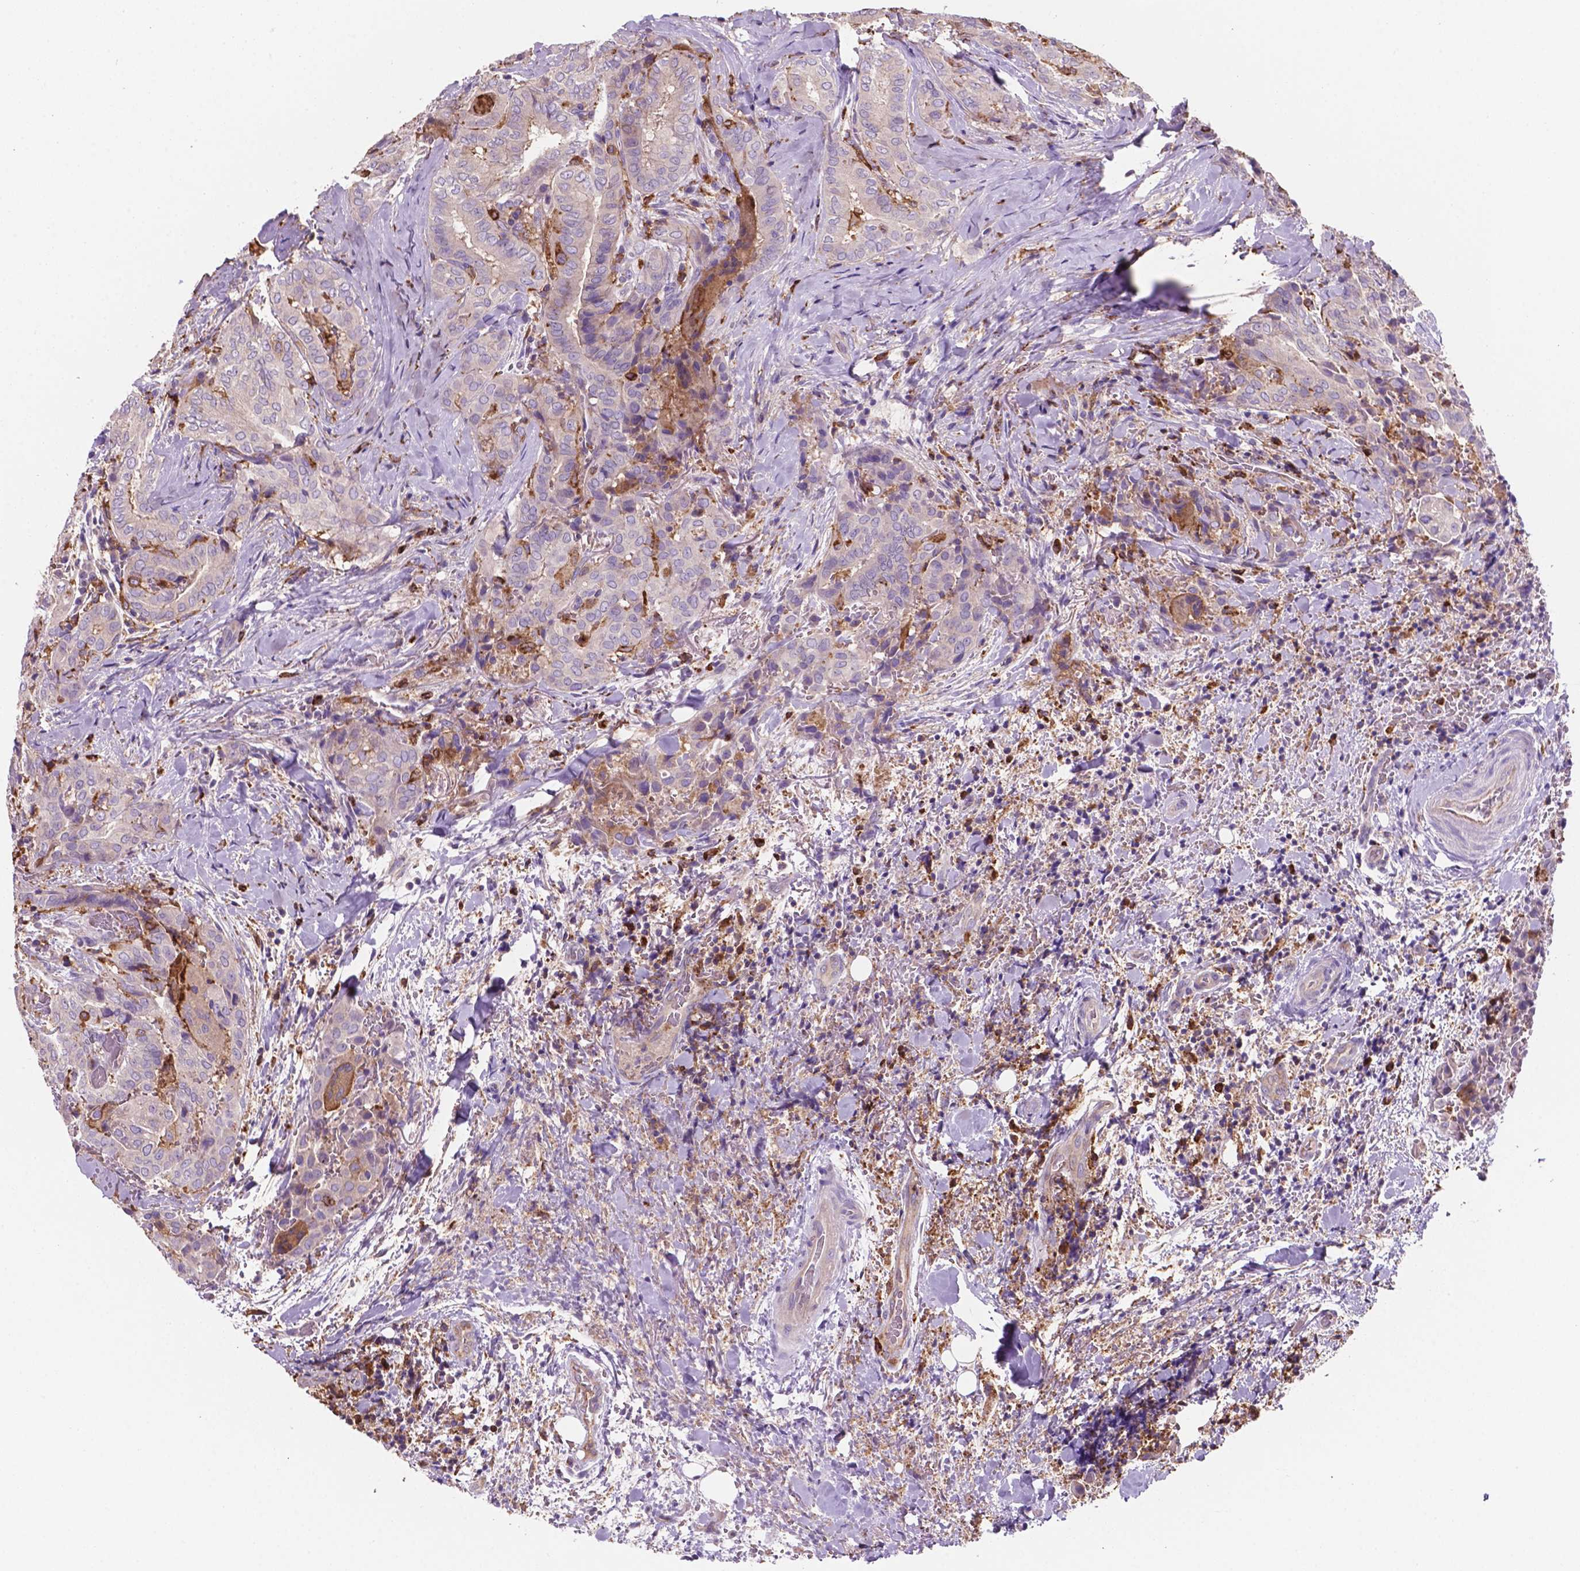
{"staining": {"intensity": "negative", "quantity": "none", "location": "none"}, "tissue": "thyroid cancer", "cell_type": "Tumor cells", "image_type": "cancer", "snomed": [{"axis": "morphology", "description": "Papillary adenocarcinoma, NOS"}, {"axis": "topography", "description": "Thyroid gland"}], "caption": "This is an immunohistochemistry photomicrograph of human thyroid papillary adenocarcinoma. There is no staining in tumor cells.", "gene": "MKRN2OS", "patient": {"sex": "female", "age": 61}}